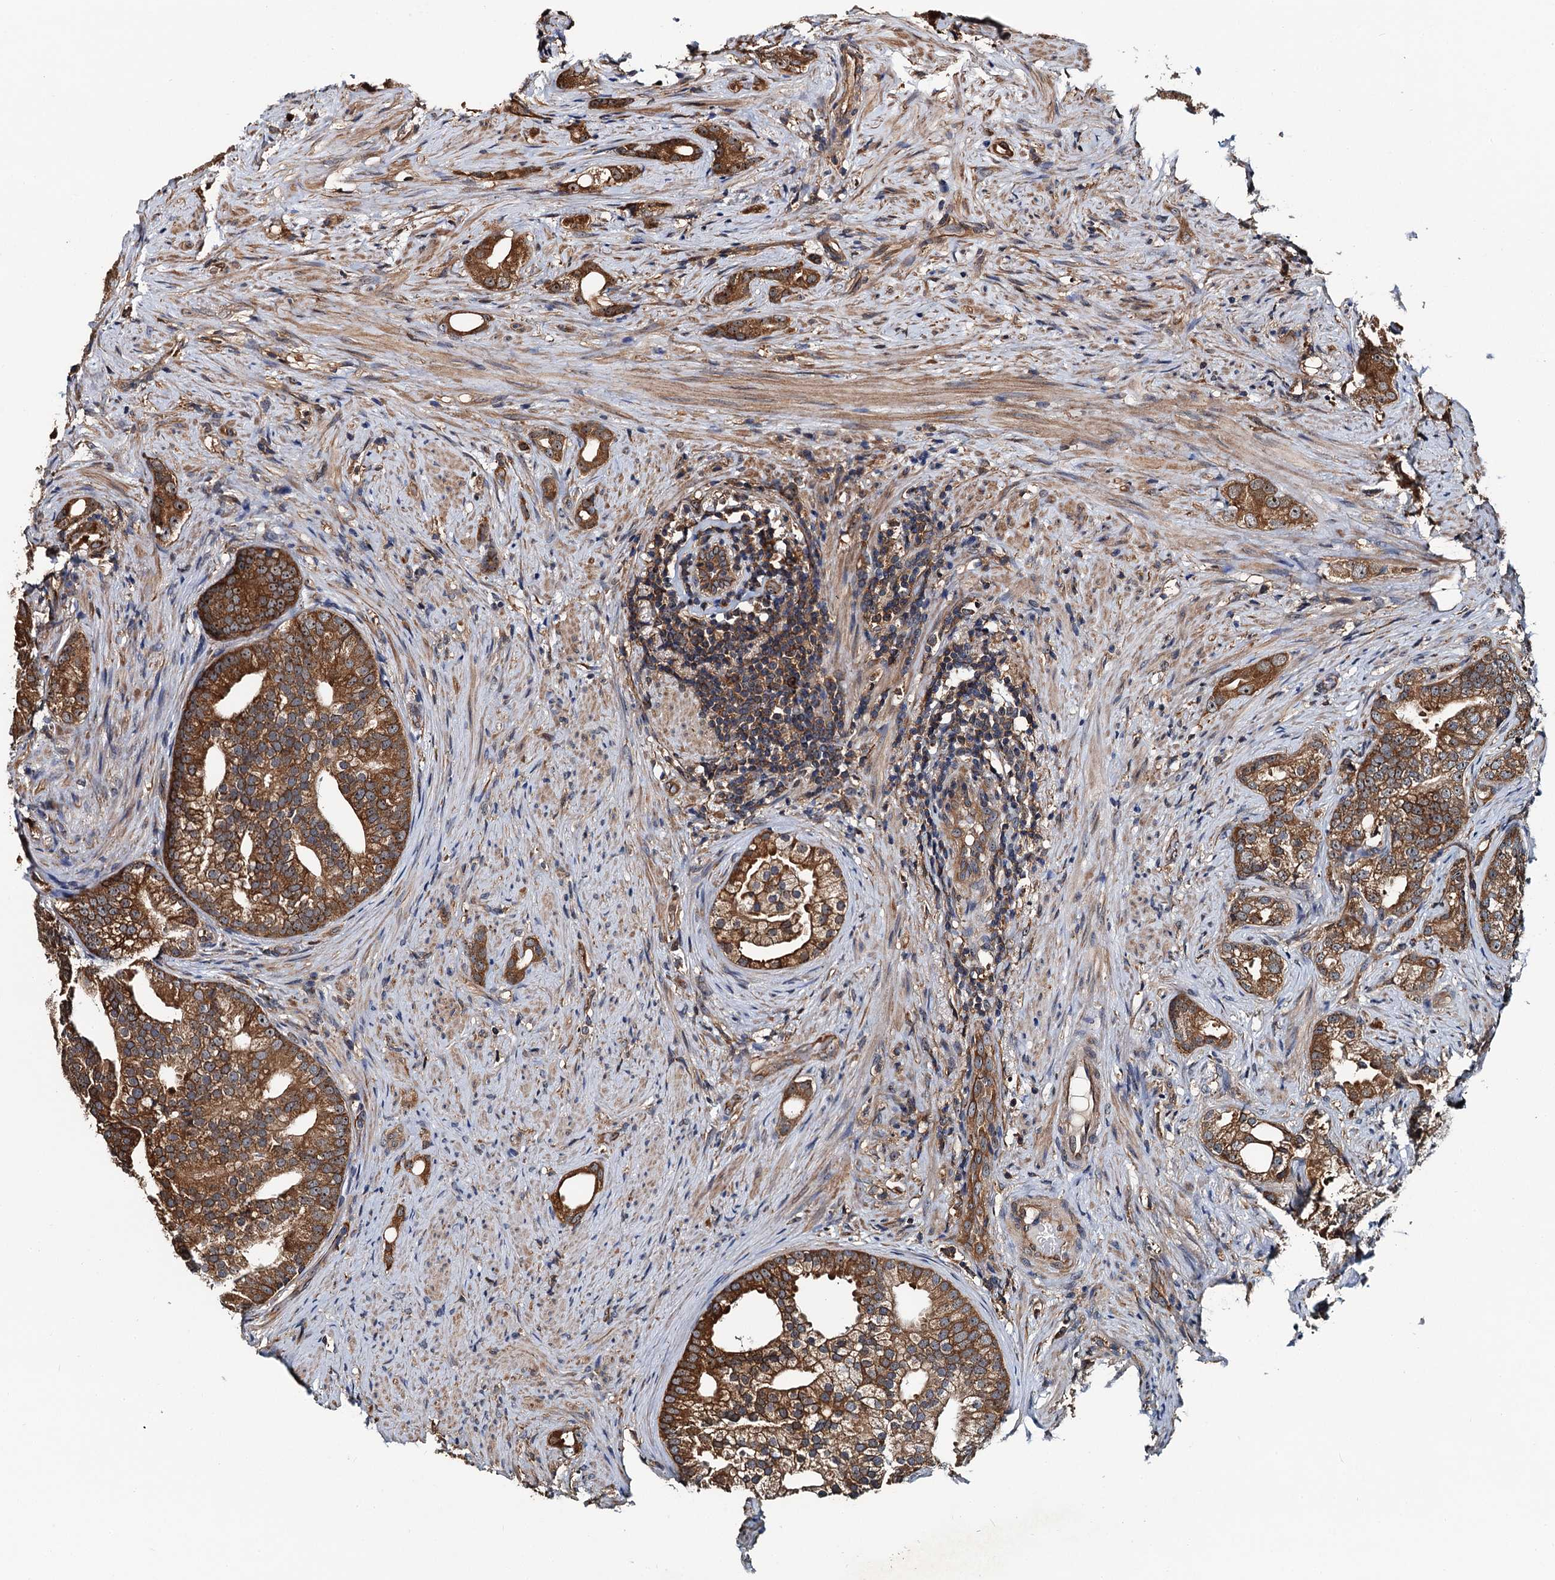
{"staining": {"intensity": "moderate", "quantity": ">75%", "location": "cytoplasmic/membranous"}, "tissue": "prostate cancer", "cell_type": "Tumor cells", "image_type": "cancer", "snomed": [{"axis": "morphology", "description": "Adenocarcinoma, Low grade"}, {"axis": "topography", "description": "Prostate"}], "caption": "Immunohistochemistry (IHC) micrograph of neoplastic tissue: human prostate low-grade adenocarcinoma stained using IHC exhibits medium levels of moderate protein expression localized specifically in the cytoplasmic/membranous of tumor cells, appearing as a cytoplasmic/membranous brown color.", "gene": "USP6NL", "patient": {"sex": "male", "age": 71}}